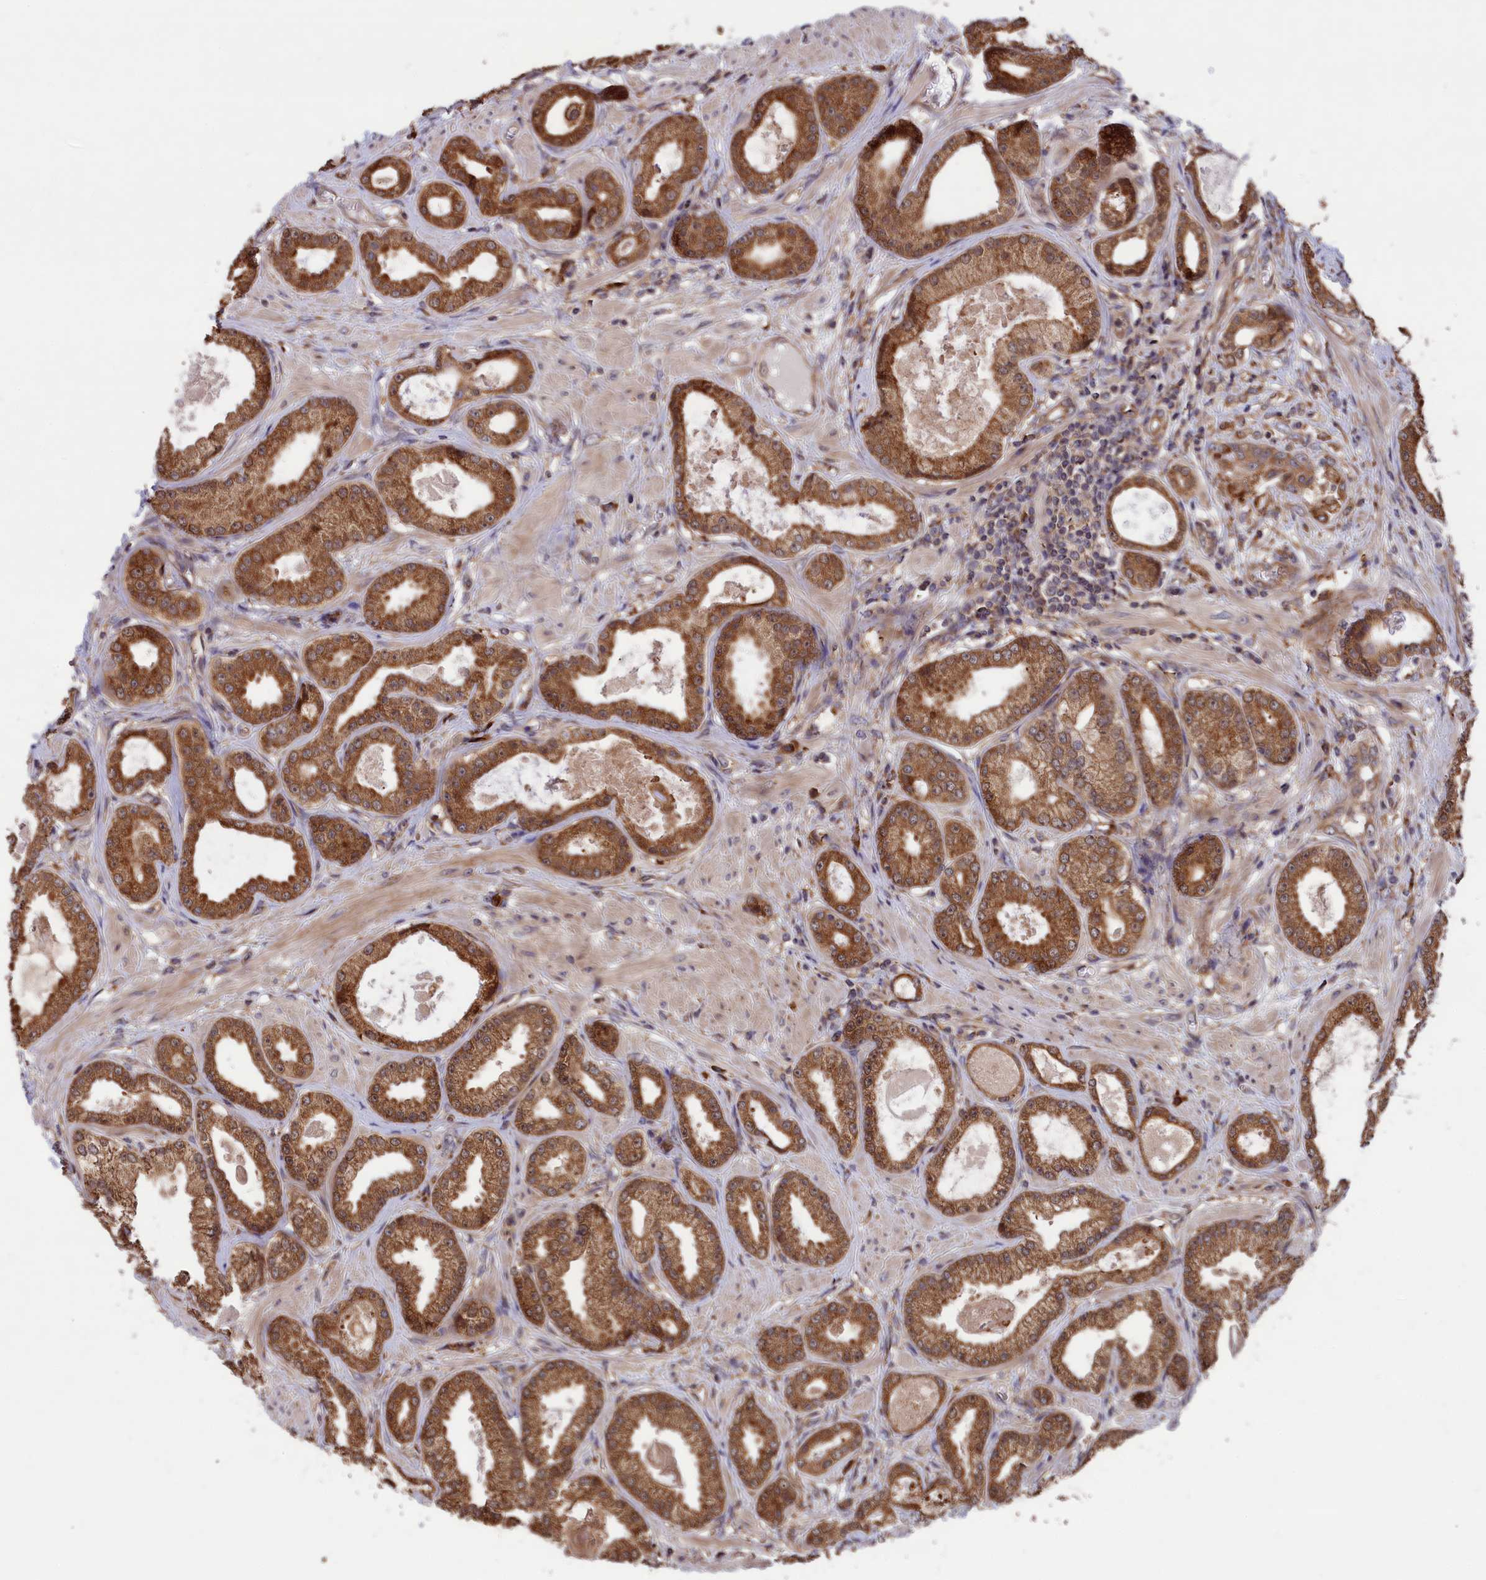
{"staining": {"intensity": "moderate", "quantity": ">75%", "location": "cytoplasmic/membranous"}, "tissue": "prostate cancer", "cell_type": "Tumor cells", "image_type": "cancer", "snomed": [{"axis": "morphology", "description": "Adenocarcinoma, Low grade"}, {"axis": "topography", "description": "Prostate"}], "caption": "Tumor cells show medium levels of moderate cytoplasmic/membranous staining in about >75% of cells in human low-grade adenocarcinoma (prostate). (DAB (3,3'-diaminobenzidine) IHC with brightfield microscopy, high magnification).", "gene": "PLA2G4C", "patient": {"sex": "male", "age": 64}}